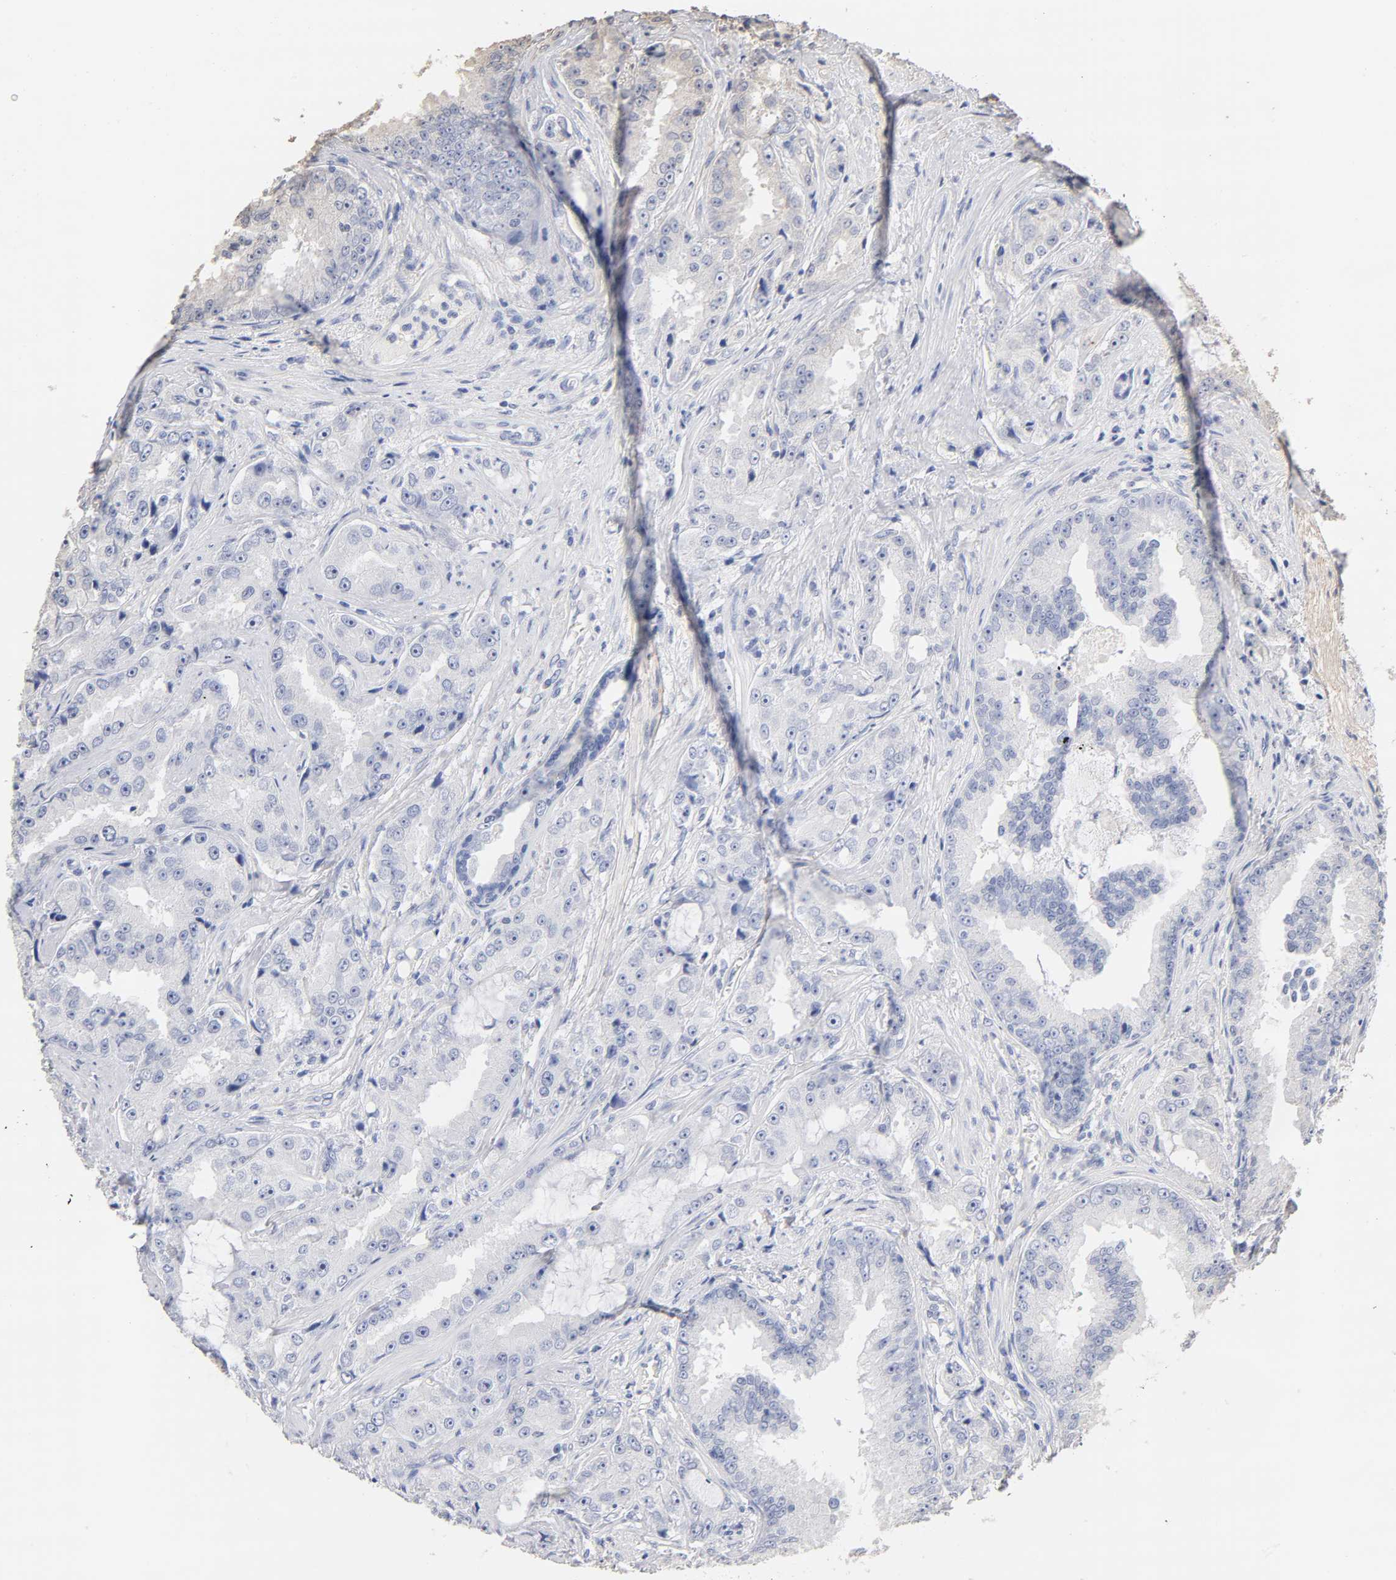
{"staining": {"intensity": "negative", "quantity": "none", "location": "none"}, "tissue": "prostate cancer", "cell_type": "Tumor cells", "image_type": "cancer", "snomed": [{"axis": "morphology", "description": "Adenocarcinoma, High grade"}, {"axis": "topography", "description": "Prostate"}], "caption": "An image of prostate adenocarcinoma (high-grade) stained for a protein displays no brown staining in tumor cells.", "gene": "VSIG4", "patient": {"sex": "male", "age": 73}}